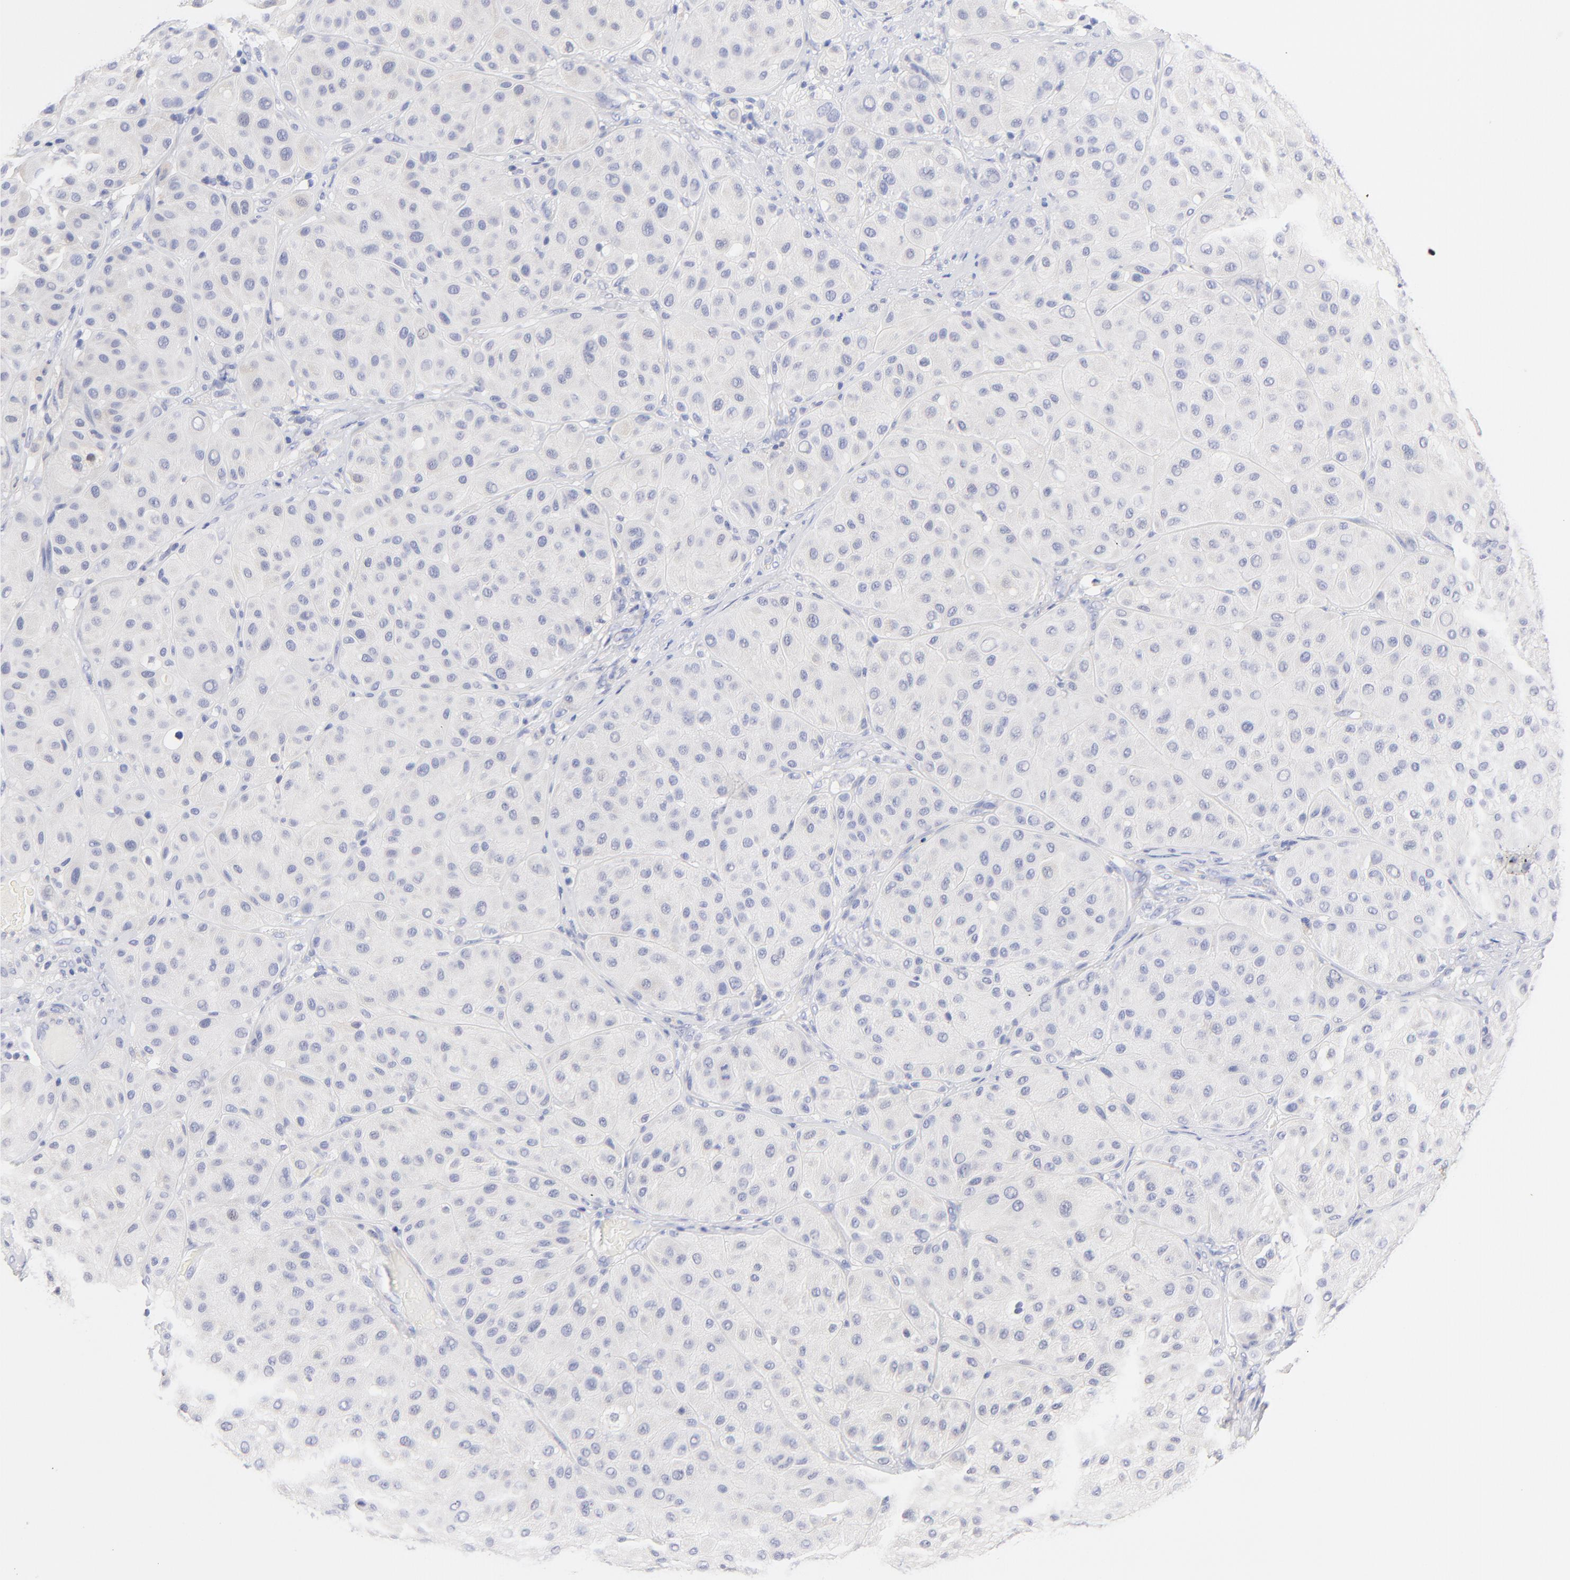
{"staining": {"intensity": "negative", "quantity": "none", "location": "none"}, "tissue": "melanoma", "cell_type": "Tumor cells", "image_type": "cancer", "snomed": [{"axis": "morphology", "description": "Normal tissue, NOS"}, {"axis": "morphology", "description": "Malignant melanoma, Metastatic site"}, {"axis": "topography", "description": "Skin"}], "caption": "Tumor cells are negative for brown protein staining in melanoma. The staining is performed using DAB brown chromogen with nuclei counter-stained in using hematoxylin.", "gene": "EBP", "patient": {"sex": "male", "age": 41}}